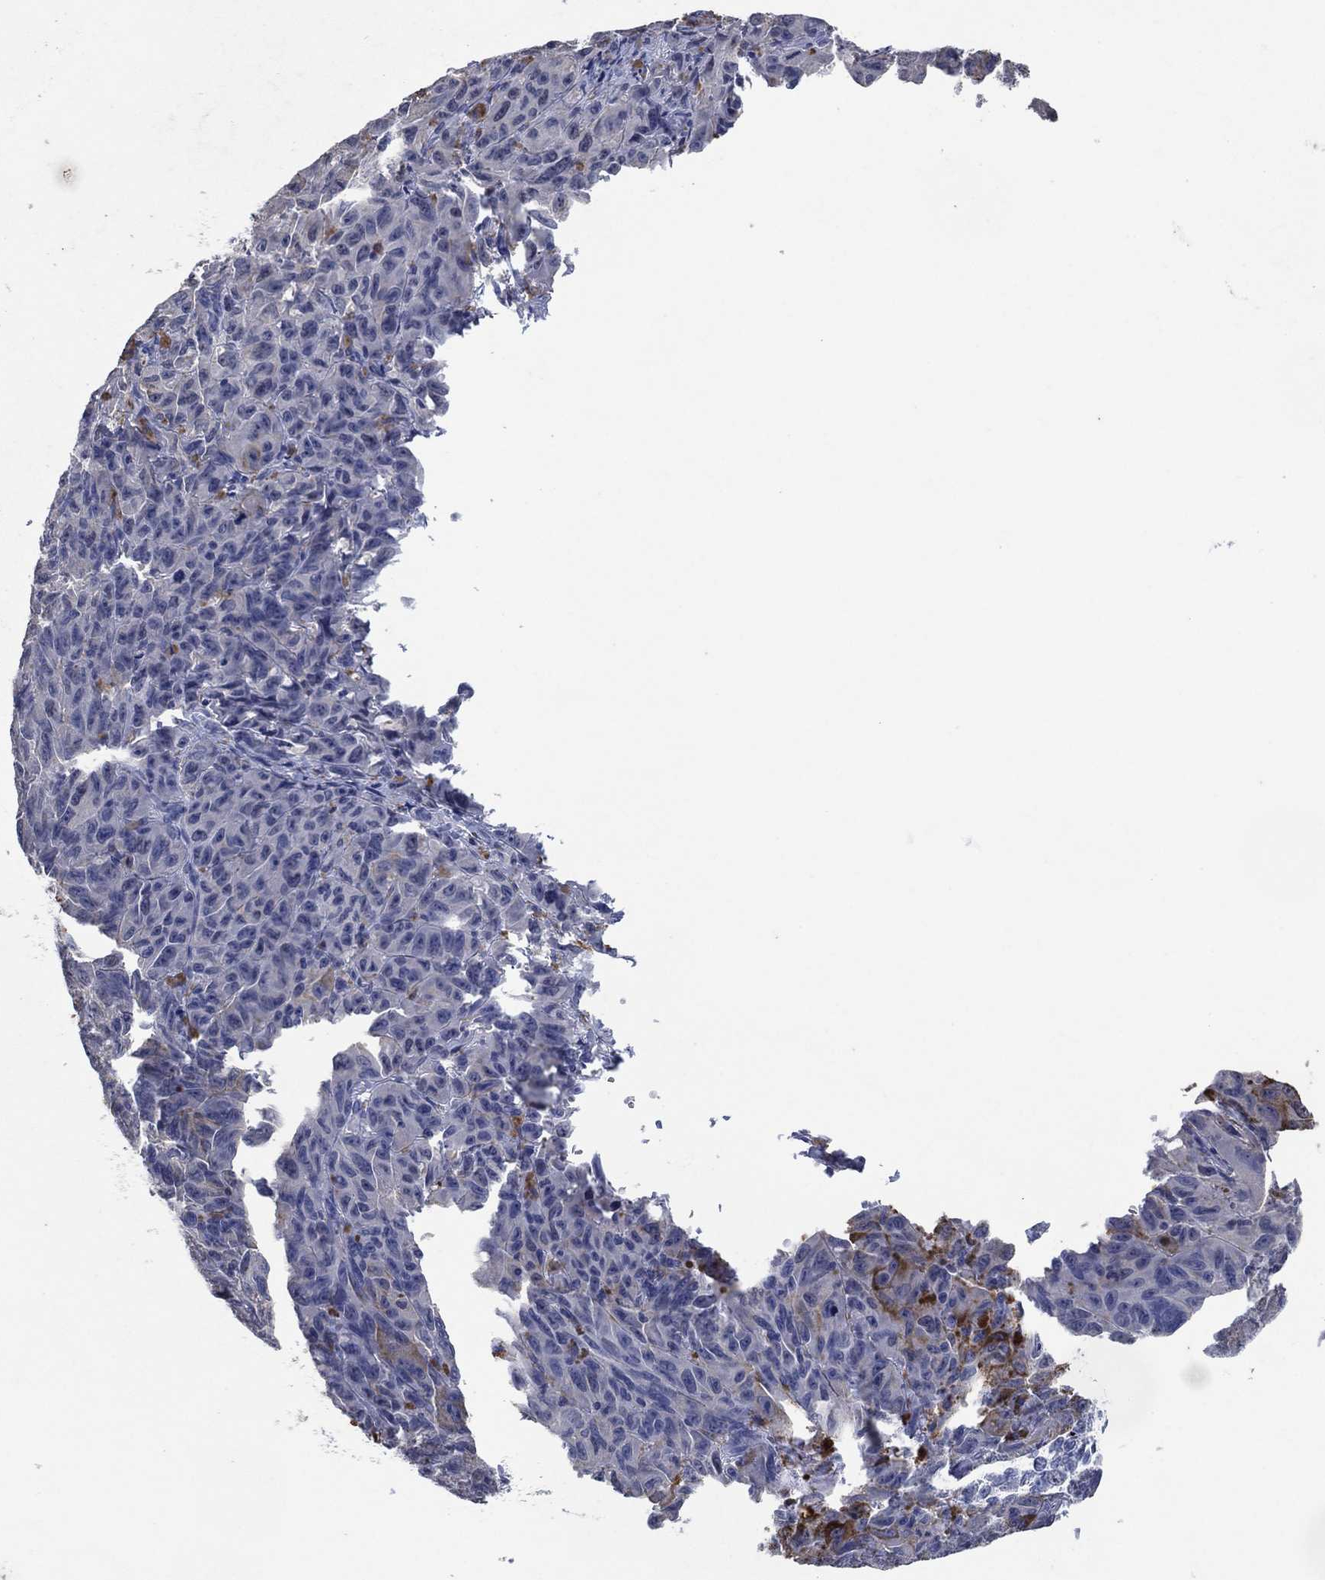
{"staining": {"intensity": "negative", "quantity": "none", "location": "none"}, "tissue": "melanoma", "cell_type": "Tumor cells", "image_type": "cancer", "snomed": [{"axis": "morphology", "description": "Malignant melanoma, NOS"}, {"axis": "topography", "description": "Vulva, labia, clitoris and Bartholin´s gland, NO"}], "caption": "Tumor cells show no significant positivity in malignant melanoma.", "gene": "FSCN2", "patient": {"sex": "female", "age": 75}}